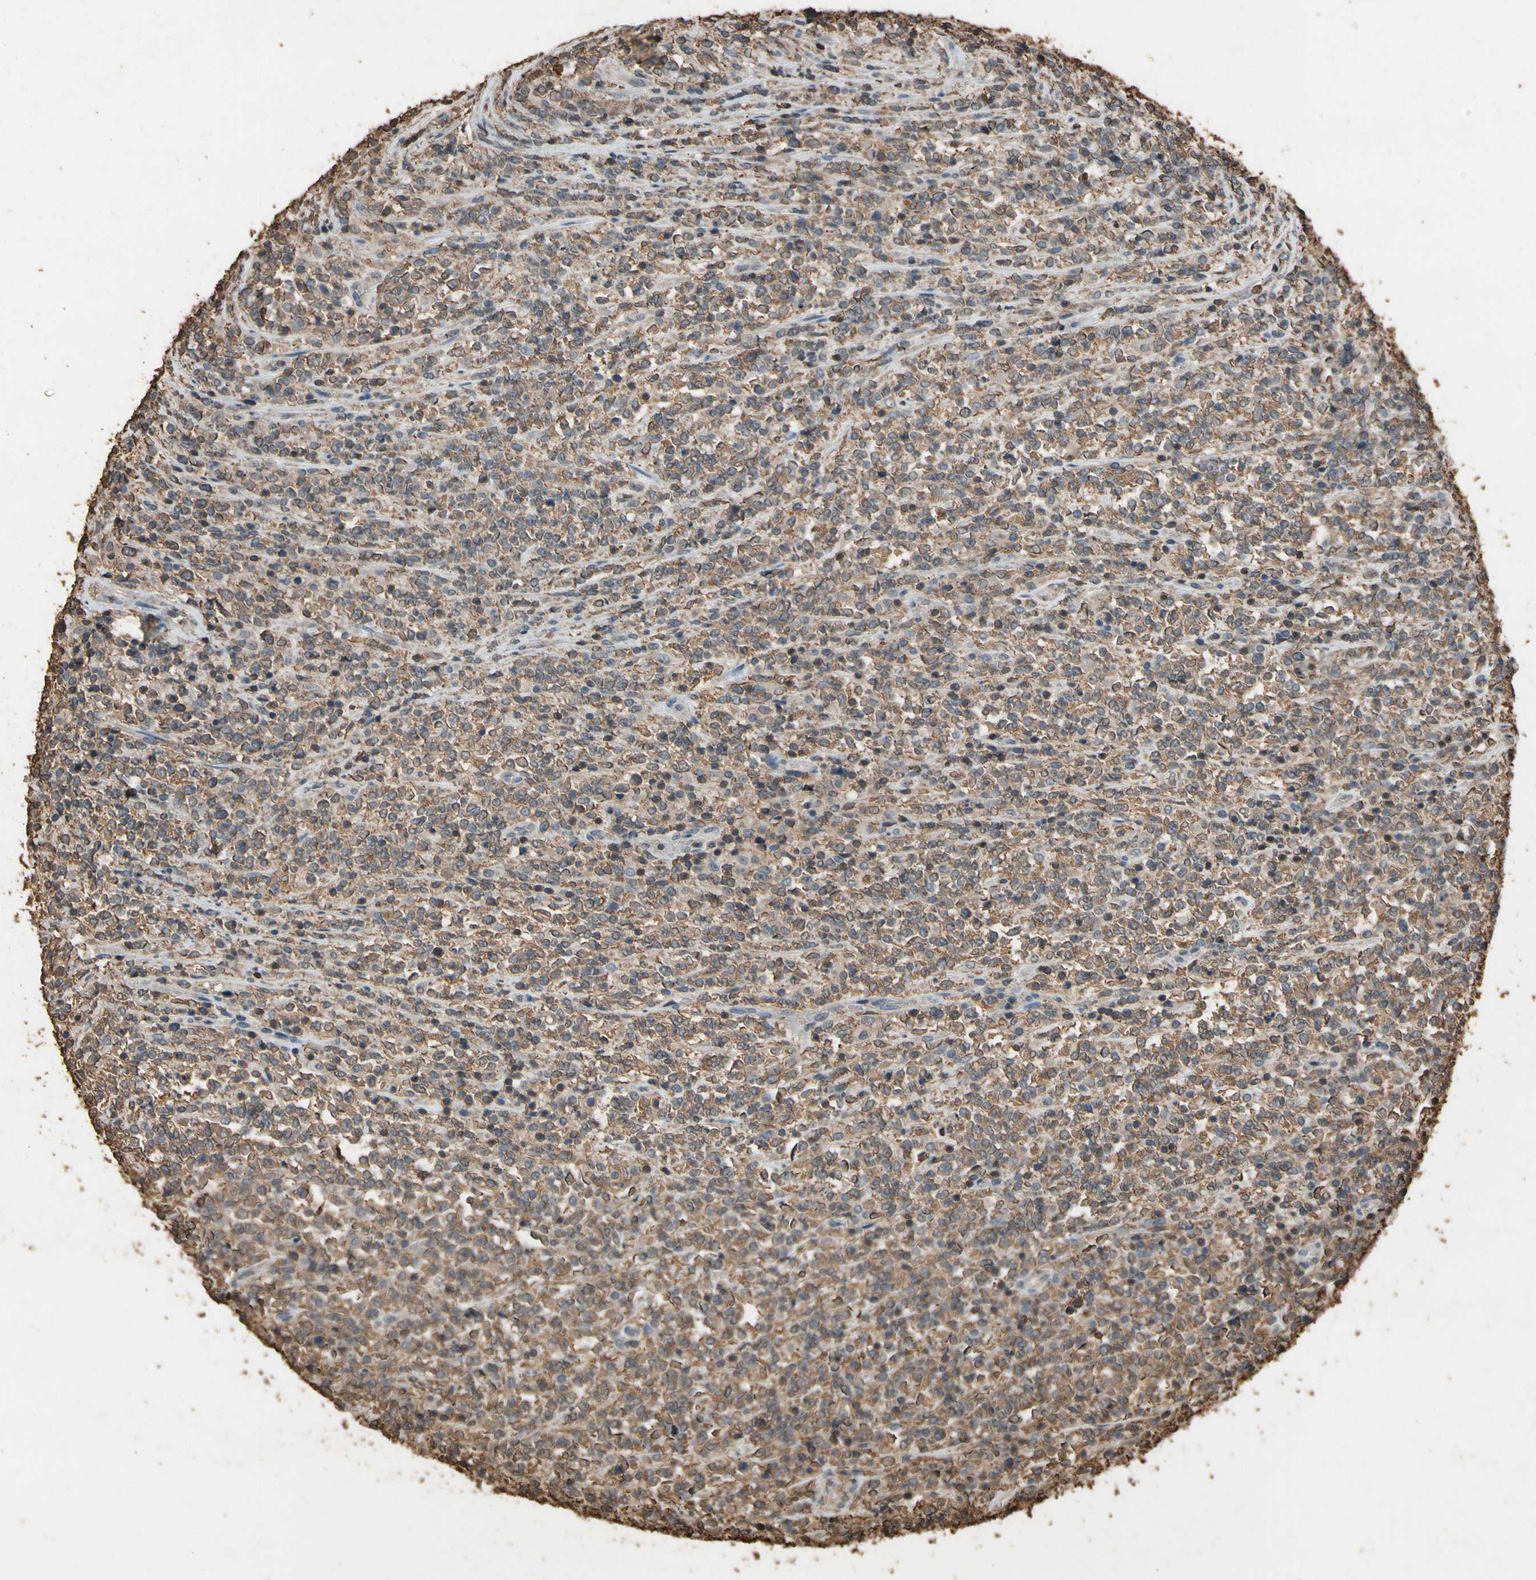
{"staining": {"intensity": "moderate", "quantity": ">75%", "location": "cytoplasmic/membranous"}, "tissue": "lymphoma", "cell_type": "Tumor cells", "image_type": "cancer", "snomed": [{"axis": "morphology", "description": "Malignant lymphoma, non-Hodgkin's type, High grade"}, {"axis": "topography", "description": "Soft tissue"}], "caption": "Protein expression by IHC reveals moderate cytoplasmic/membranous expression in about >75% of tumor cells in high-grade malignant lymphoma, non-Hodgkin's type.", "gene": "TNFSF13B", "patient": {"sex": "male", "age": 18}}